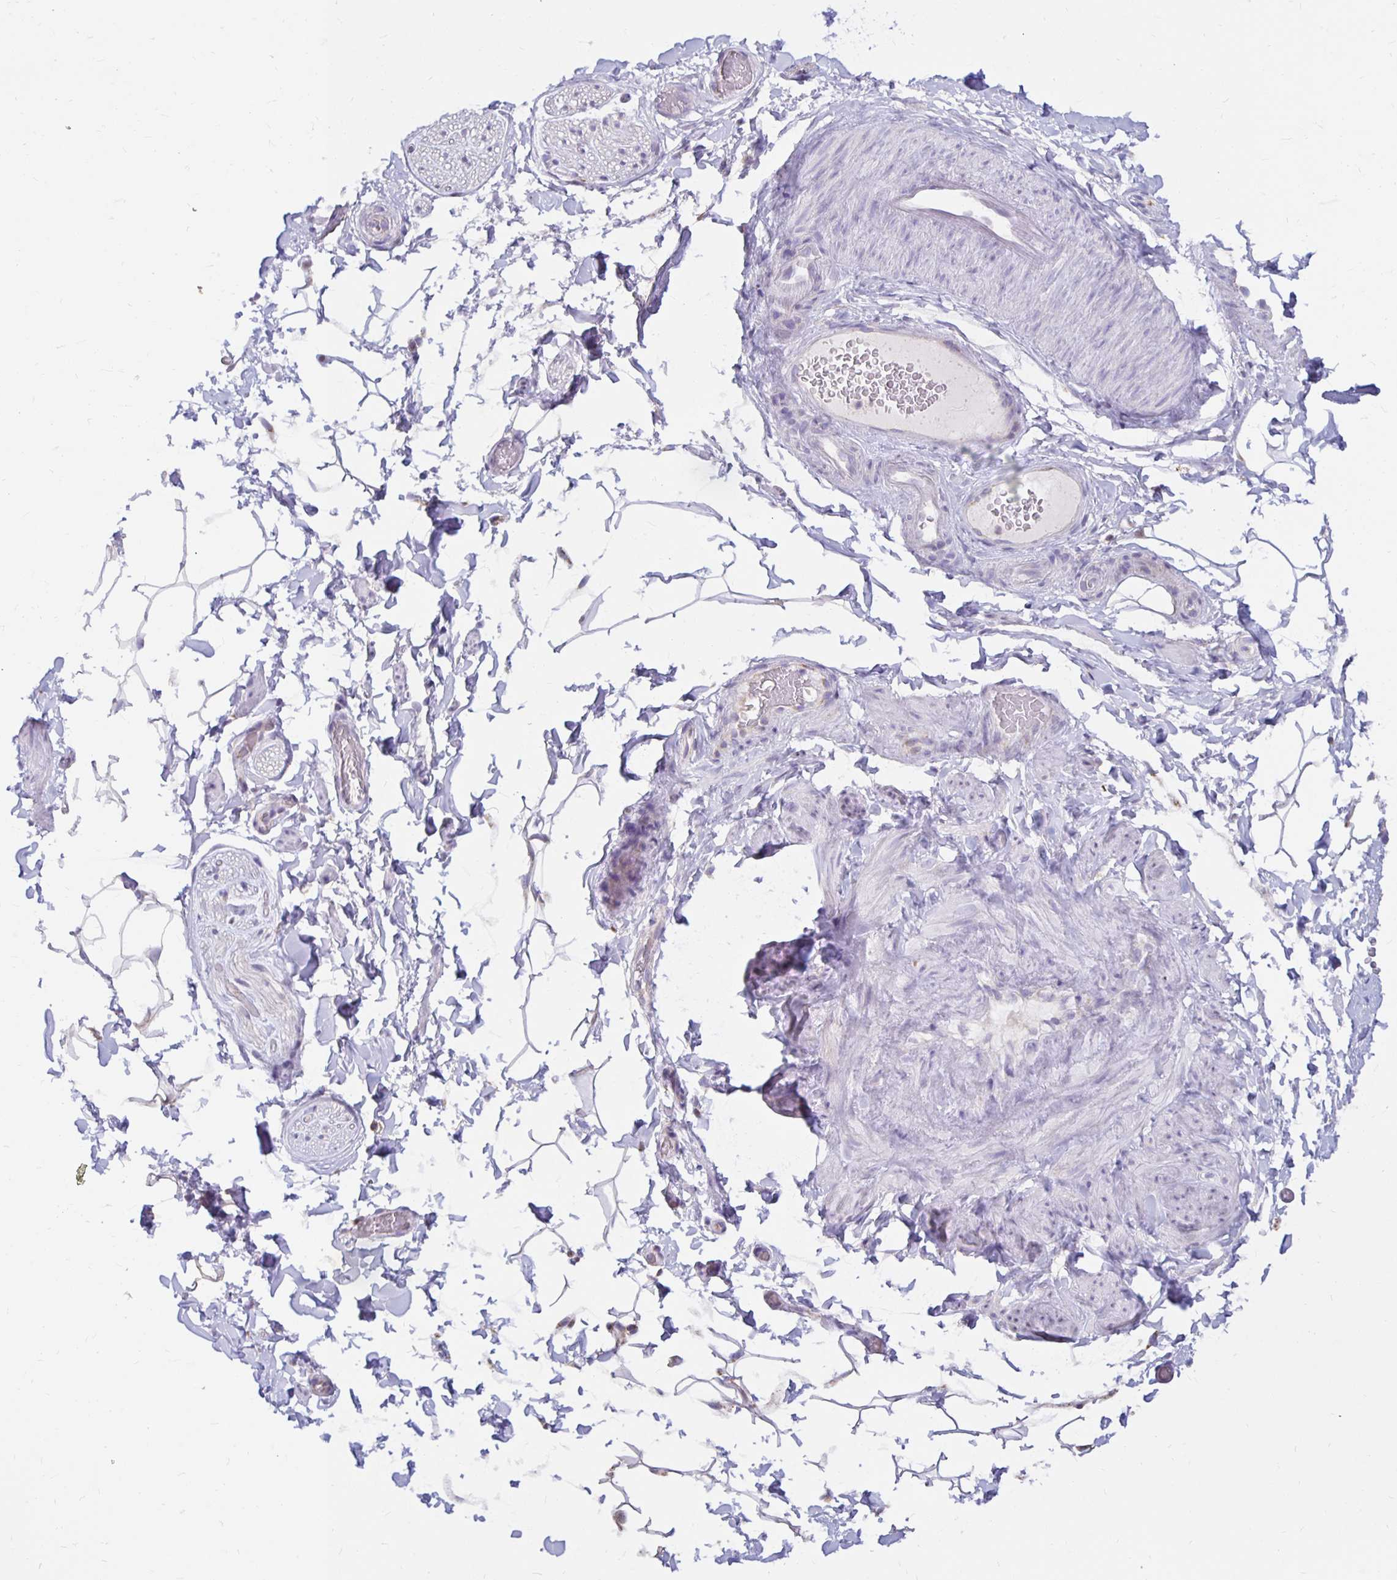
{"staining": {"intensity": "moderate", "quantity": "<25%", "location": "cytoplasmic/membranous"}, "tissue": "adipose tissue", "cell_type": "Adipocytes", "image_type": "normal", "snomed": [{"axis": "morphology", "description": "Normal tissue, NOS"}, {"axis": "topography", "description": "Epididymis"}, {"axis": "topography", "description": "Peripheral nerve tissue"}], "caption": "Immunohistochemistry of benign adipose tissue displays low levels of moderate cytoplasmic/membranous positivity in about <25% of adipocytes.", "gene": "IER3", "patient": {"sex": "male", "age": 32}}